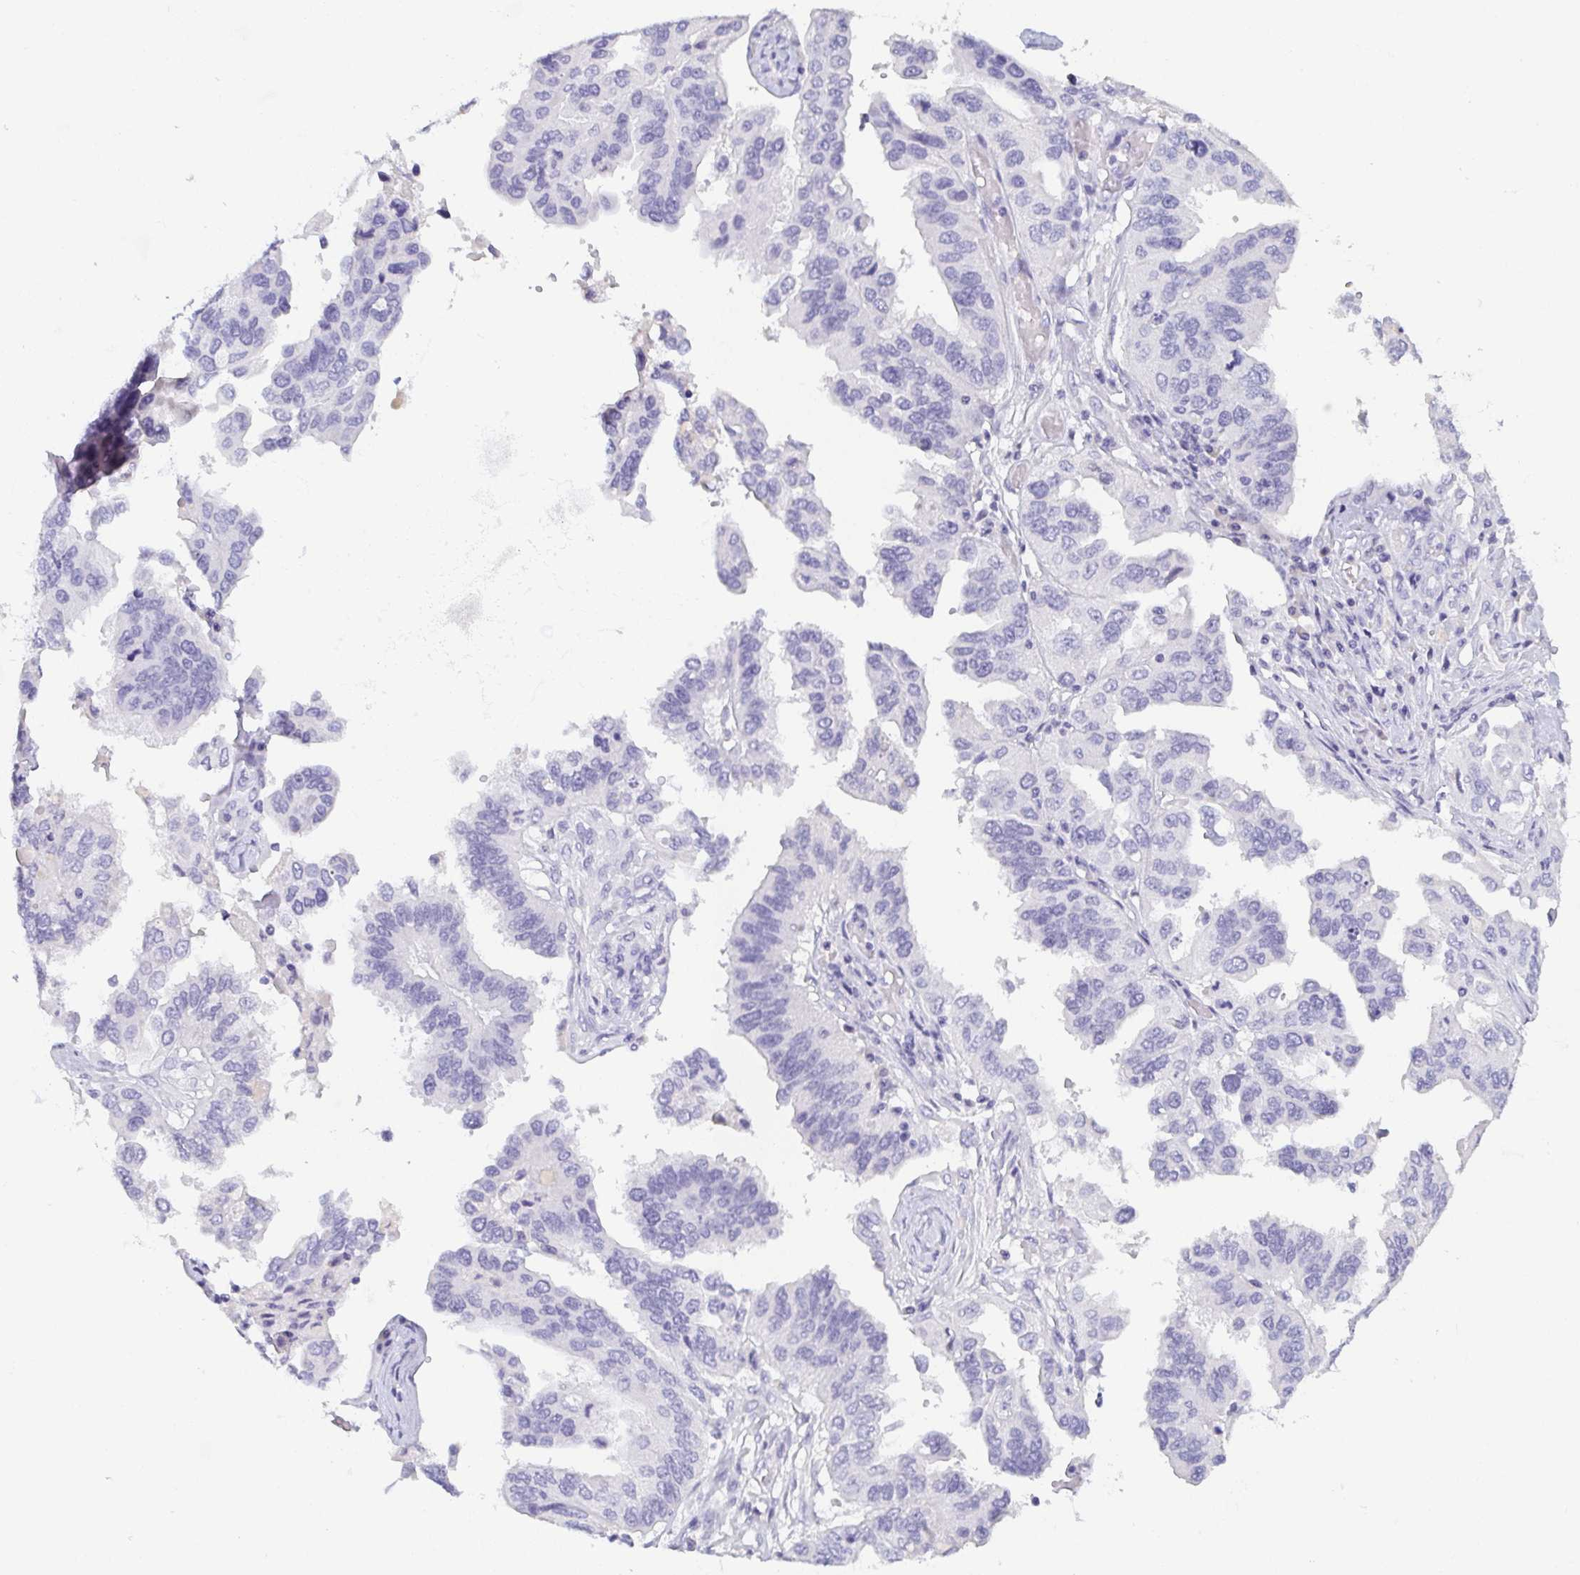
{"staining": {"intensity": "negative", "quantity": "none", "location": "none"}, "tissue": "ovarian cancer", "cell_type": "Tumor cells", "image_type": "cancer", "snomed": [{"axis": "morphology", "description": "Cystadenocarcinoma, serous, NOS"}, {"axis": "topography", "description": "Ovary"}], "caption": "This is a micrograph of immunohistochemistry staining of ovarian serous cystadenocarcinoma, which shows no expression in tumor cells.", "gene": "ITLN1", "patient": {"sex": "female", "age": 79}}